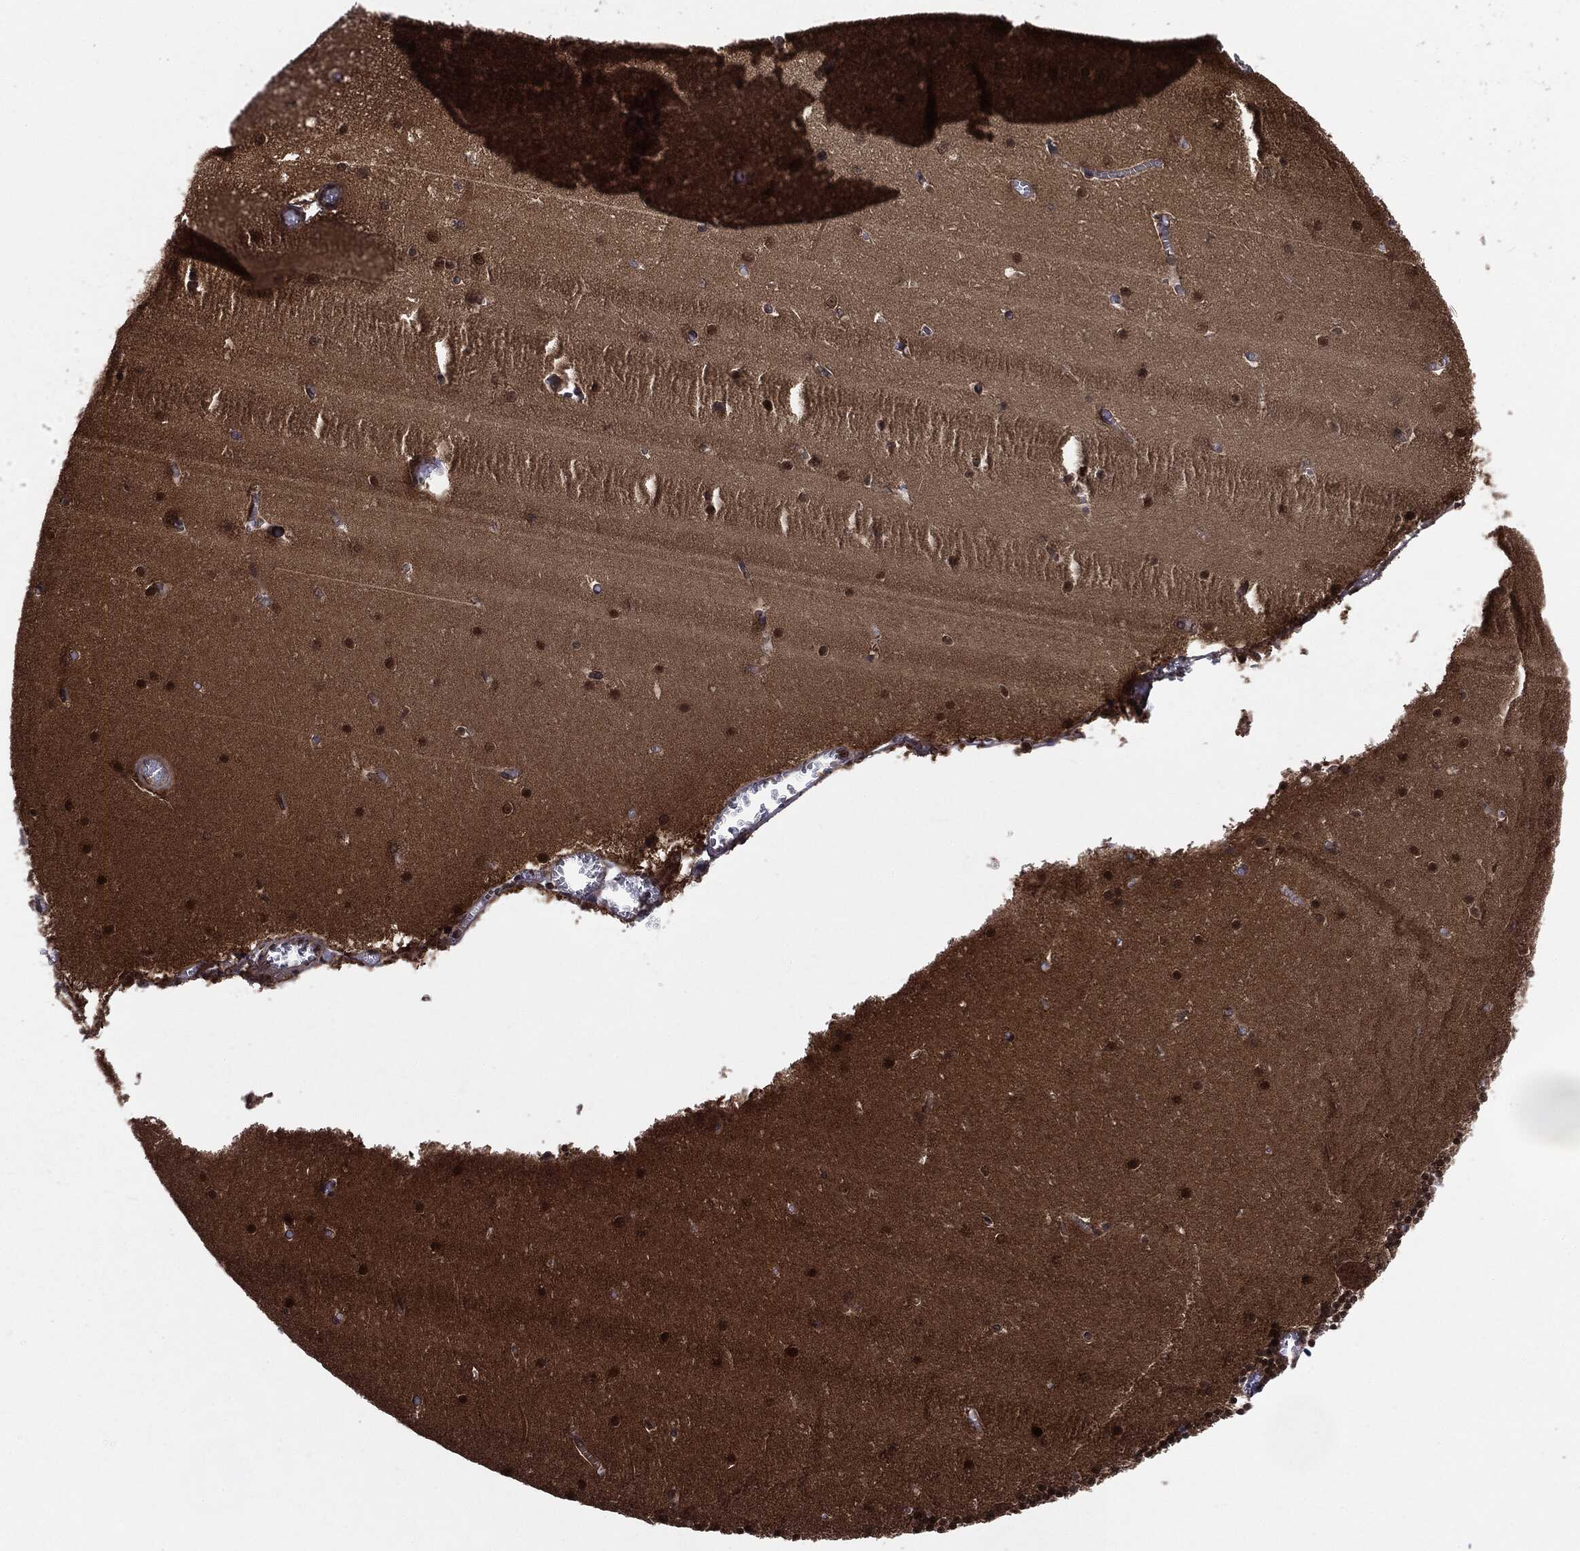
{"staining": {"intensity": "moderate", "quantity": "<25%", "location": "nuclear"}, "tissue": "cerebellum", "cell_type": "Cells in granular layer", "image_type": "normal", "snomed": [{"axis": "morphology", "description": "Normal tissue, NOS"}, {"axis": "topography", "description": "Cerebellum"}], "caption": "Human cerebellum stained with a brown dye shows moderate nuclear positive staining in approximately <25% of cells in granular layer.", "gene": "PTPA", "patient": {"sex": "female", "age": 28}}